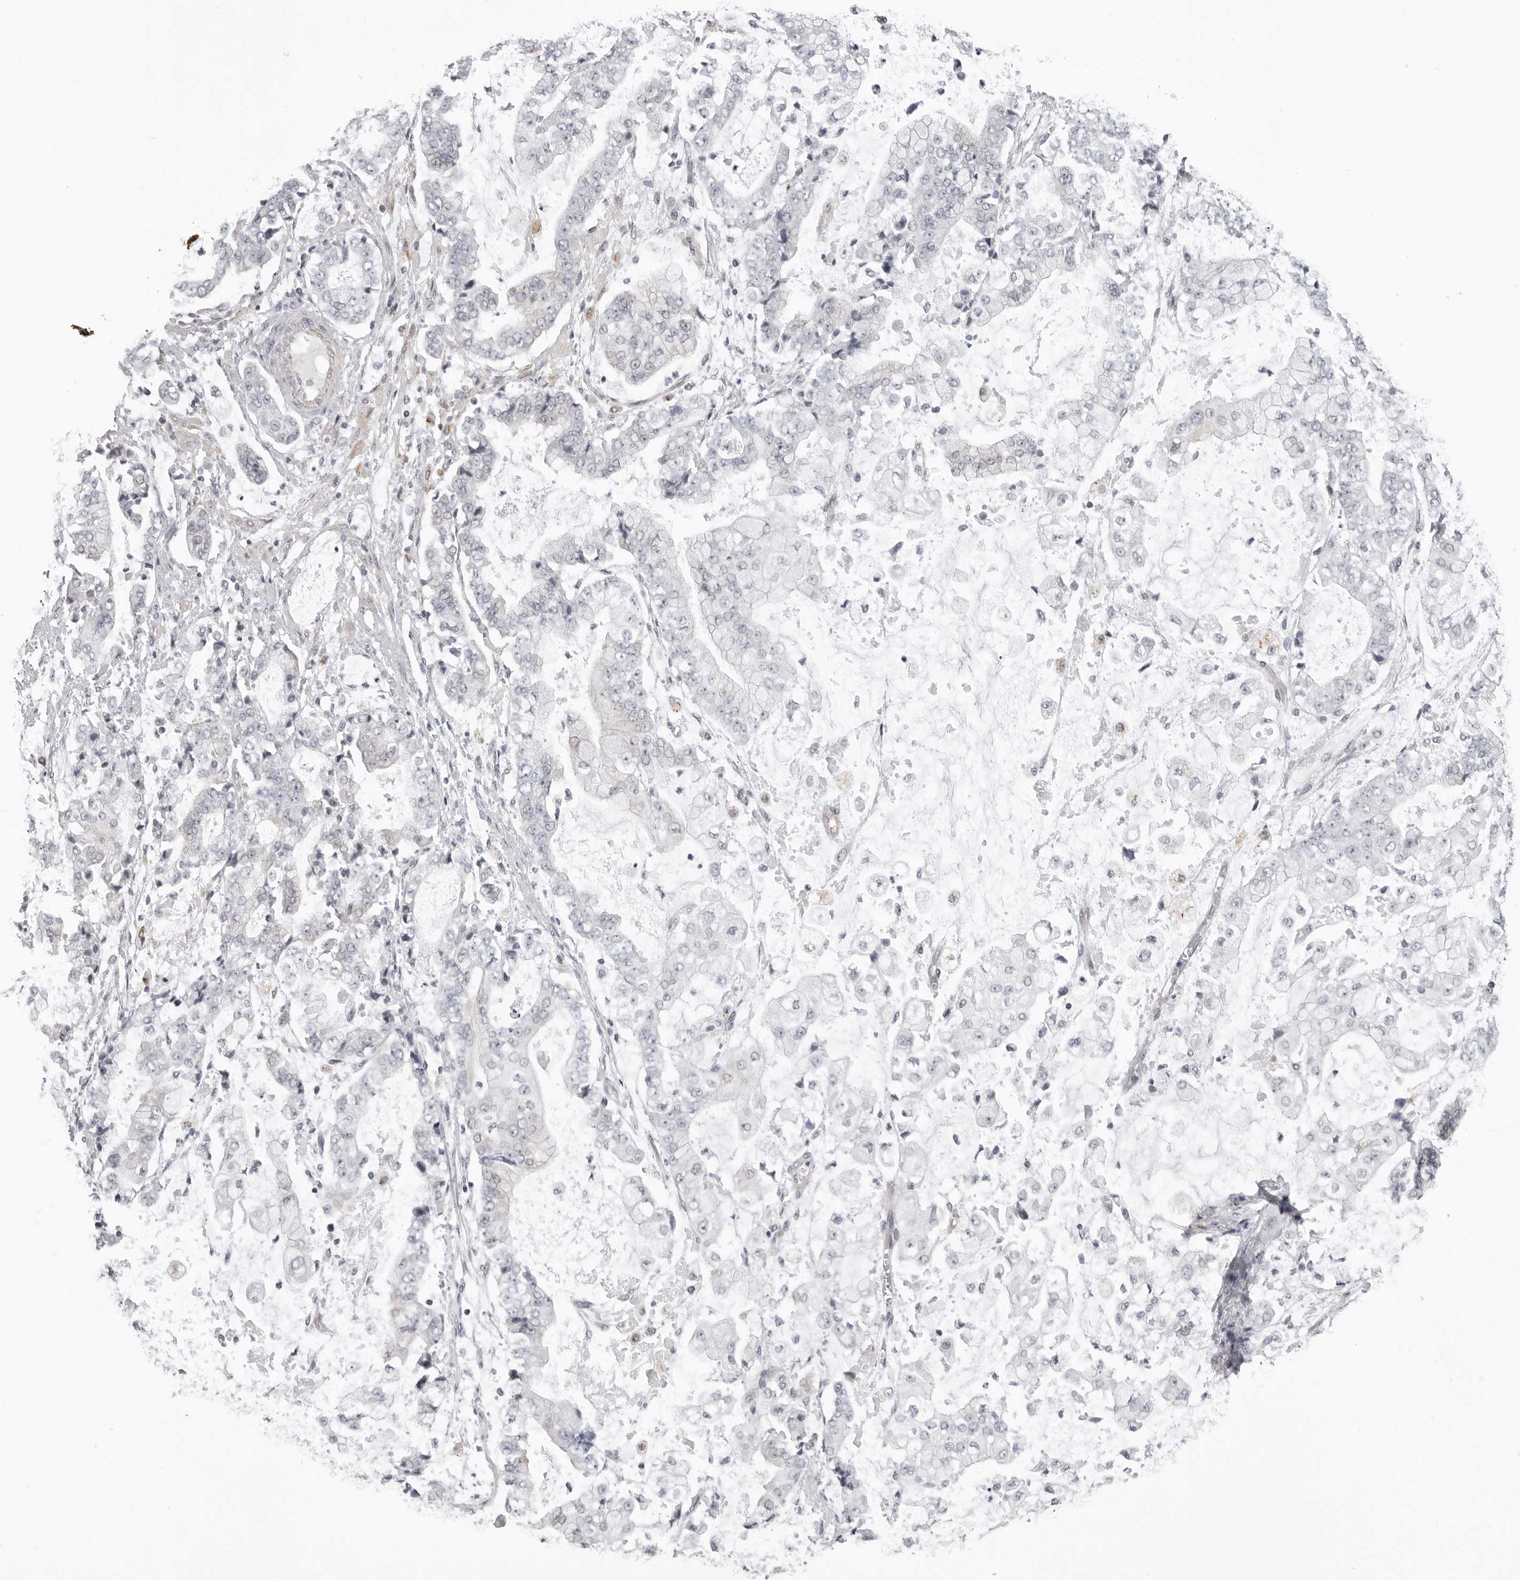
{"staining": {"intensity": "negative", "quantity": "none", "location": "none"}, "tissue": "stomach cancer", "cell_type": "Tumor cells", "image_type": "cancer", "snomed": [{"axis": "morphology", "description": "Adenocarcinoma, NOS"}, {"axis": "topography", "description": "Stomach"}], "caption": "Immunohistochemistry (IHC) of human stomach cancer shows no staining in tumor cells. (Stains: DAB (3,3'-diaminobenzidine) immunohistochemistry (IHC) with hematoxylin counter stain, Microscopy: brightfield microscopy at high magnification).", "gene": "SUGCT", "patient": {"sex": "male", "age": 76}}